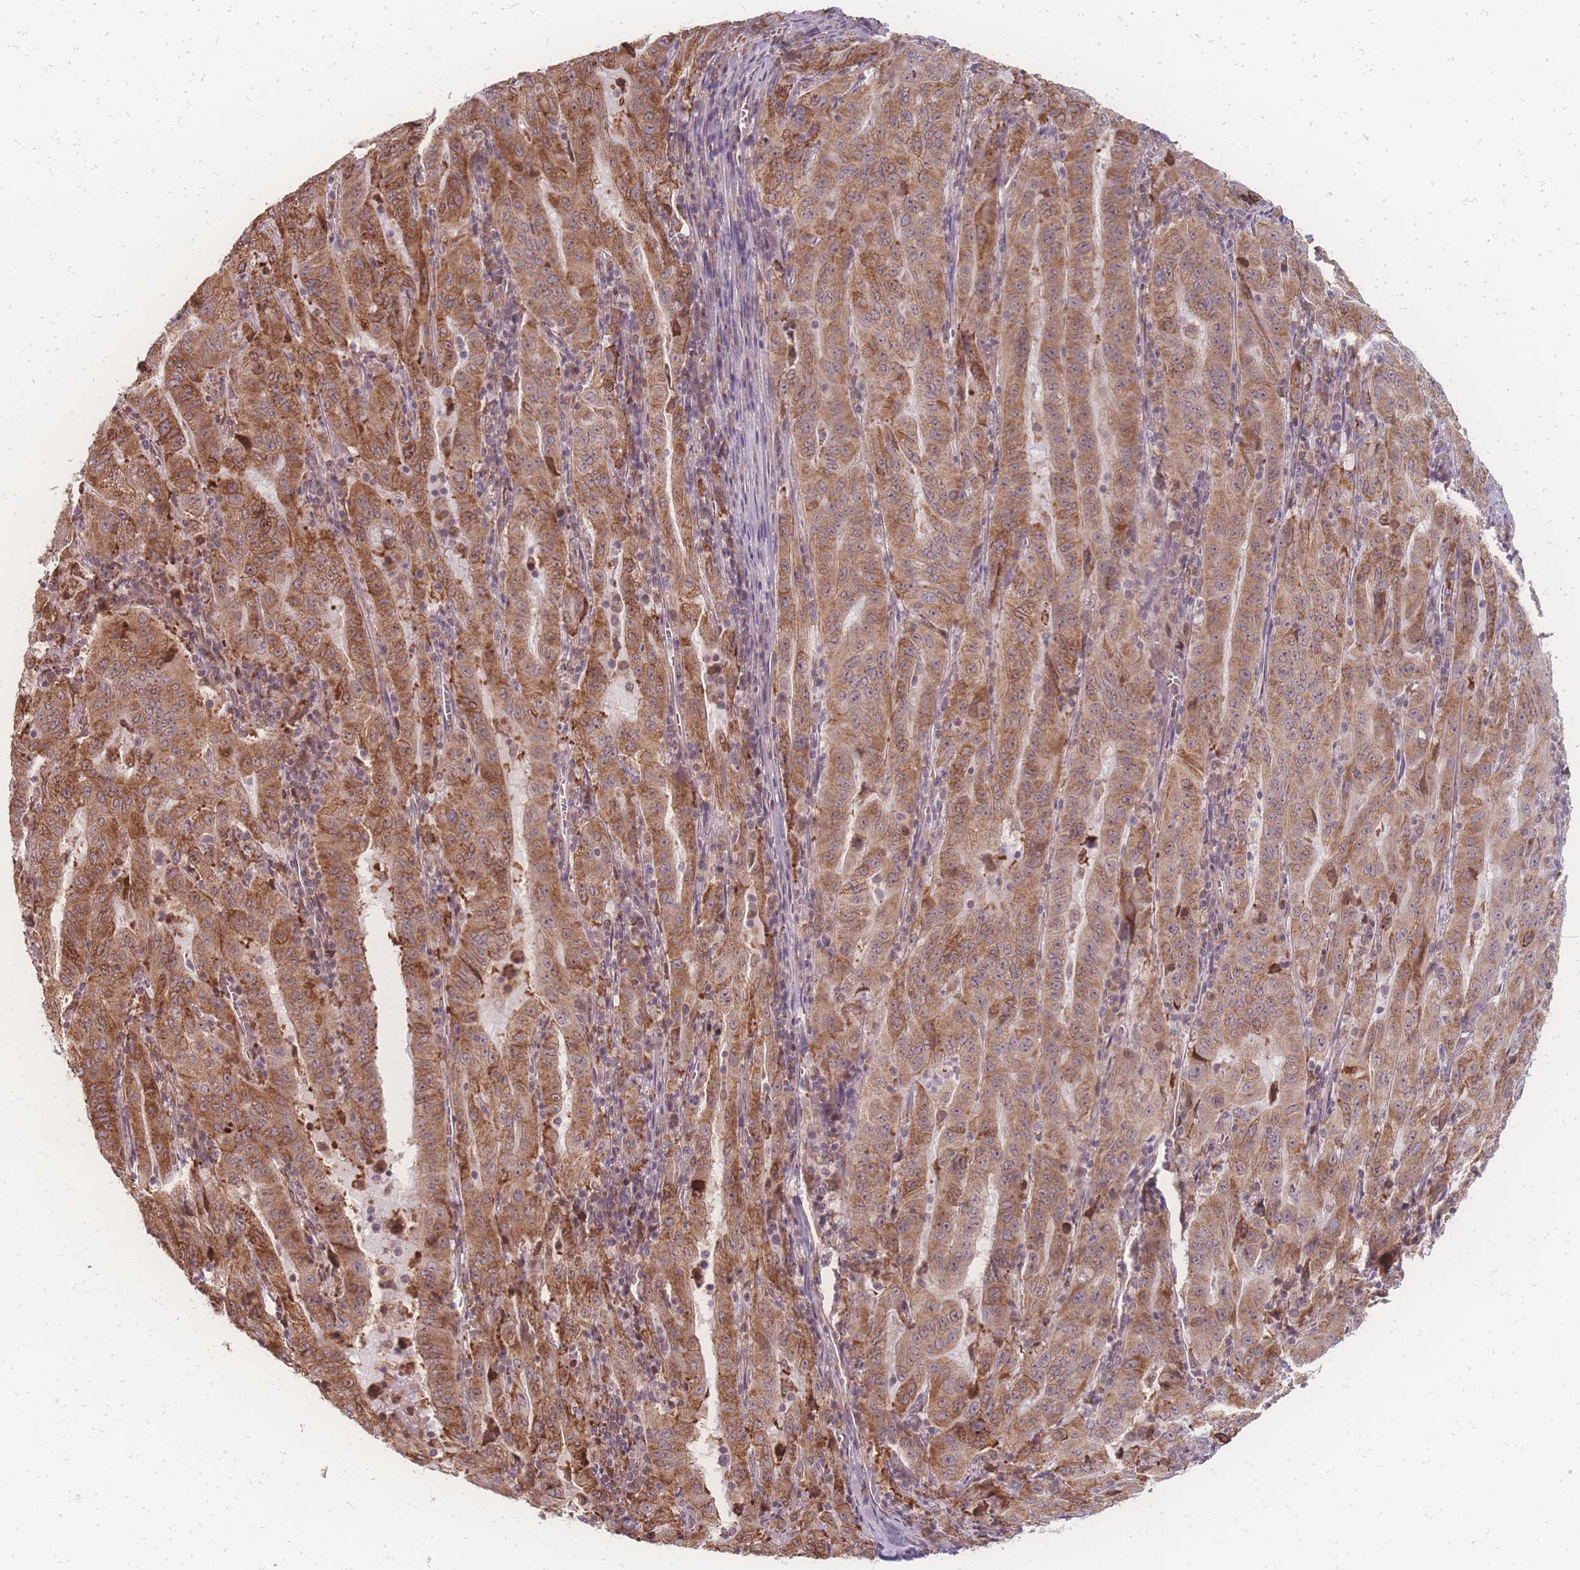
{"staining": {"intensity": "moderate", "quantity": ">75%", "location": "cytoplasmic/membranous,nuclear"}, "tissue": "pancreatic cancer", "cell_type": "Tumor cells", "image_type": "cancer", "snomed": [{"axis": "morphology", "description": "Adenocarcinoma, NOS"}, {"axis": "topography", "description": "Pancreas"}], "caption": "Pancreatic cancer tissue demonstrates moderate cytoplasmic/membranous and nuclear staining in approximately >75% of tumor cells, visualized by immunohistochemistry. Nuclei are stained in blue.", "gene": "ZC3H13", "patient": {"sex": "male", "age": 63}}